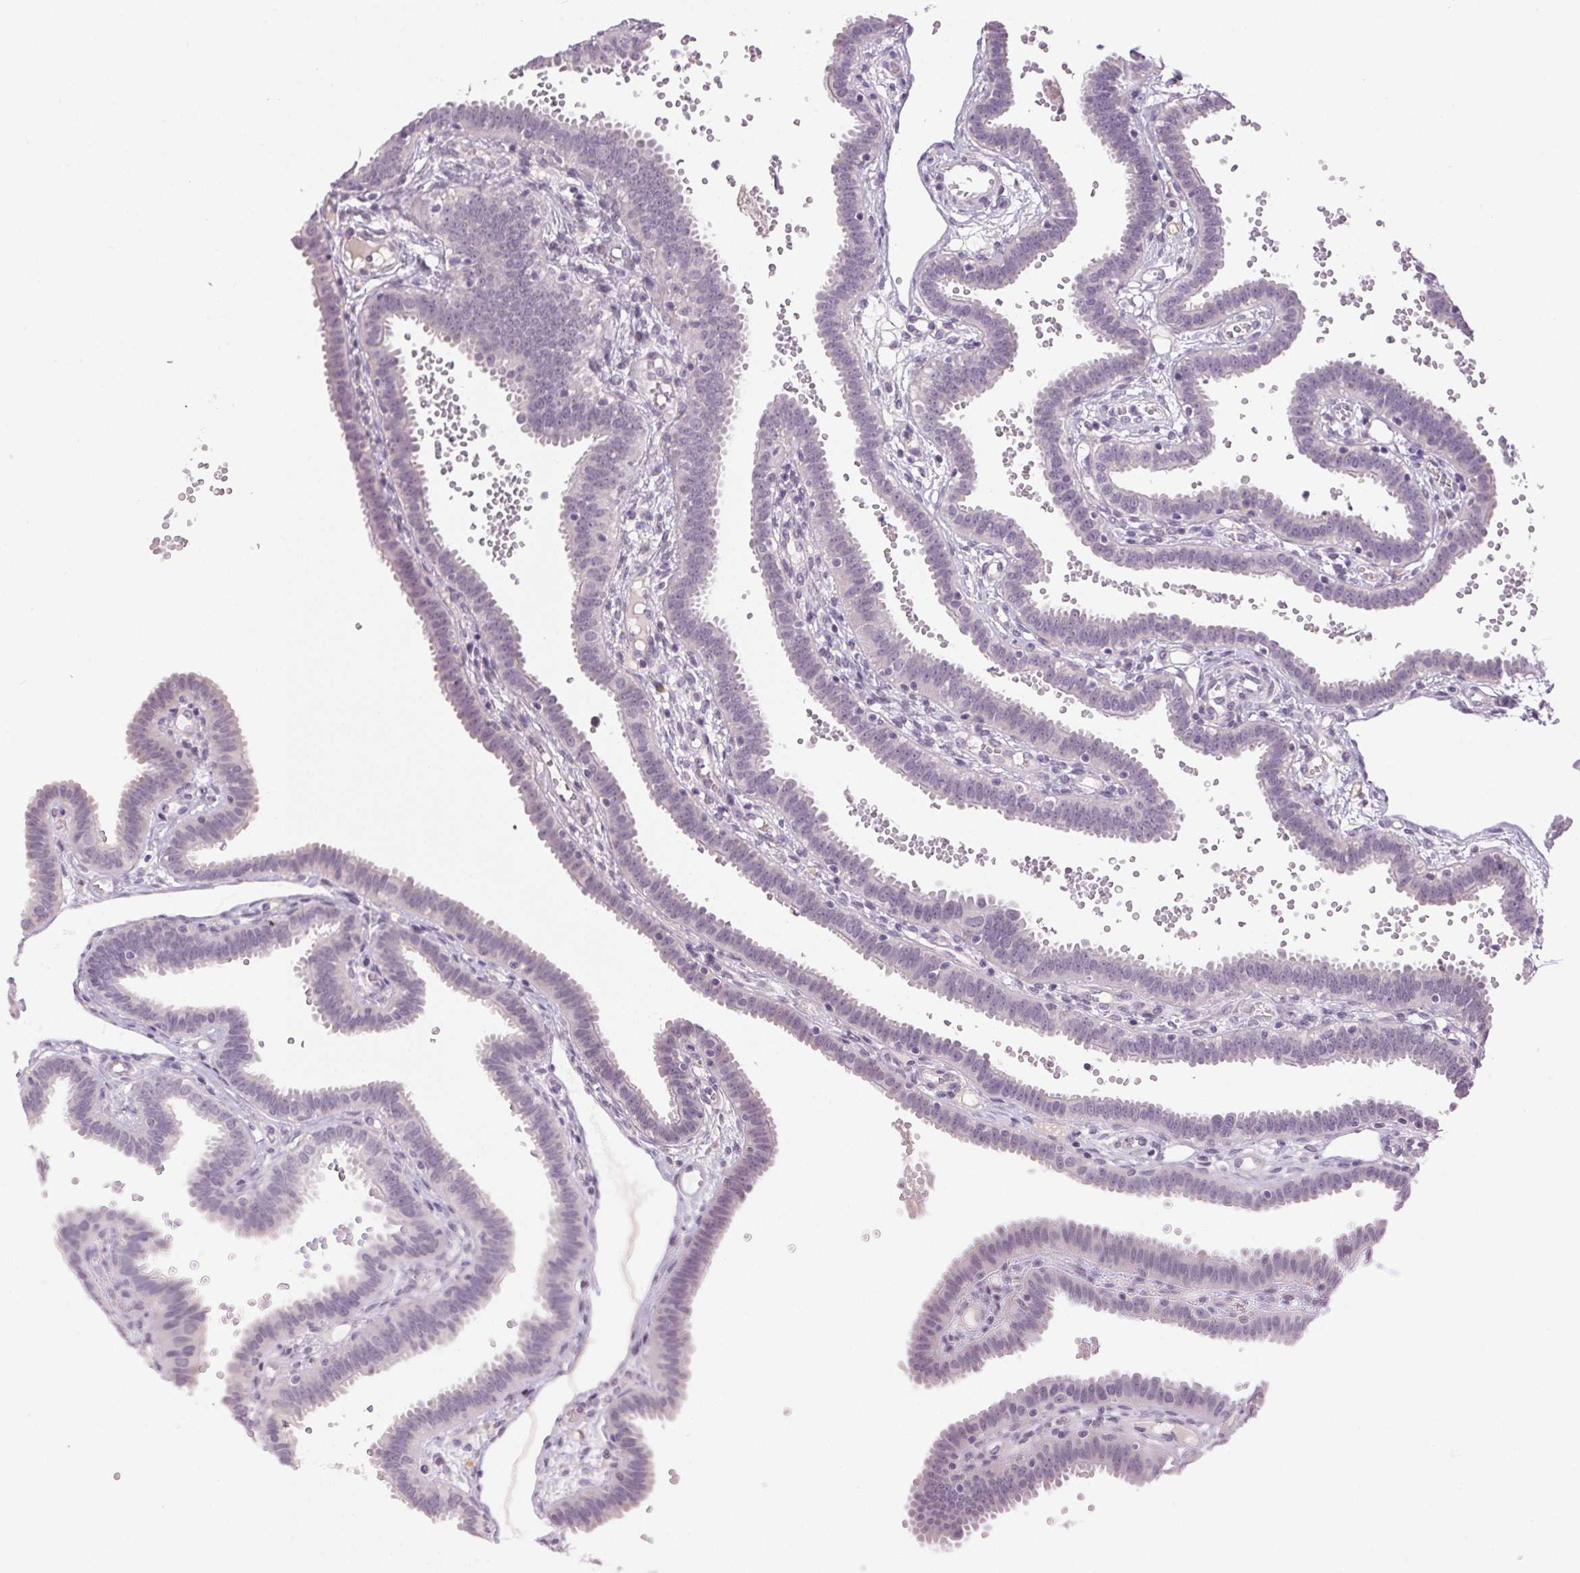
{"staining": {"intensity": "negative", "quantity": "none", "location": "none"}, "tissue": "fallopian tube", "cell_type": "Glandular cells", "image_type": "normal", "snomed": [{"axis": "morphology", "description": "Normal tissue, NOS"}, {"axis": "topography", "description": "Fallopian tube"}], "caption": "Immunohistochemistry (IHC) micrograph of normal human fallopian tube stained for a protein (brown), which exhibits no positivity in glandular cells.", "gene": "FAM168A", "patient": {"sex": "female", "age": 37}}